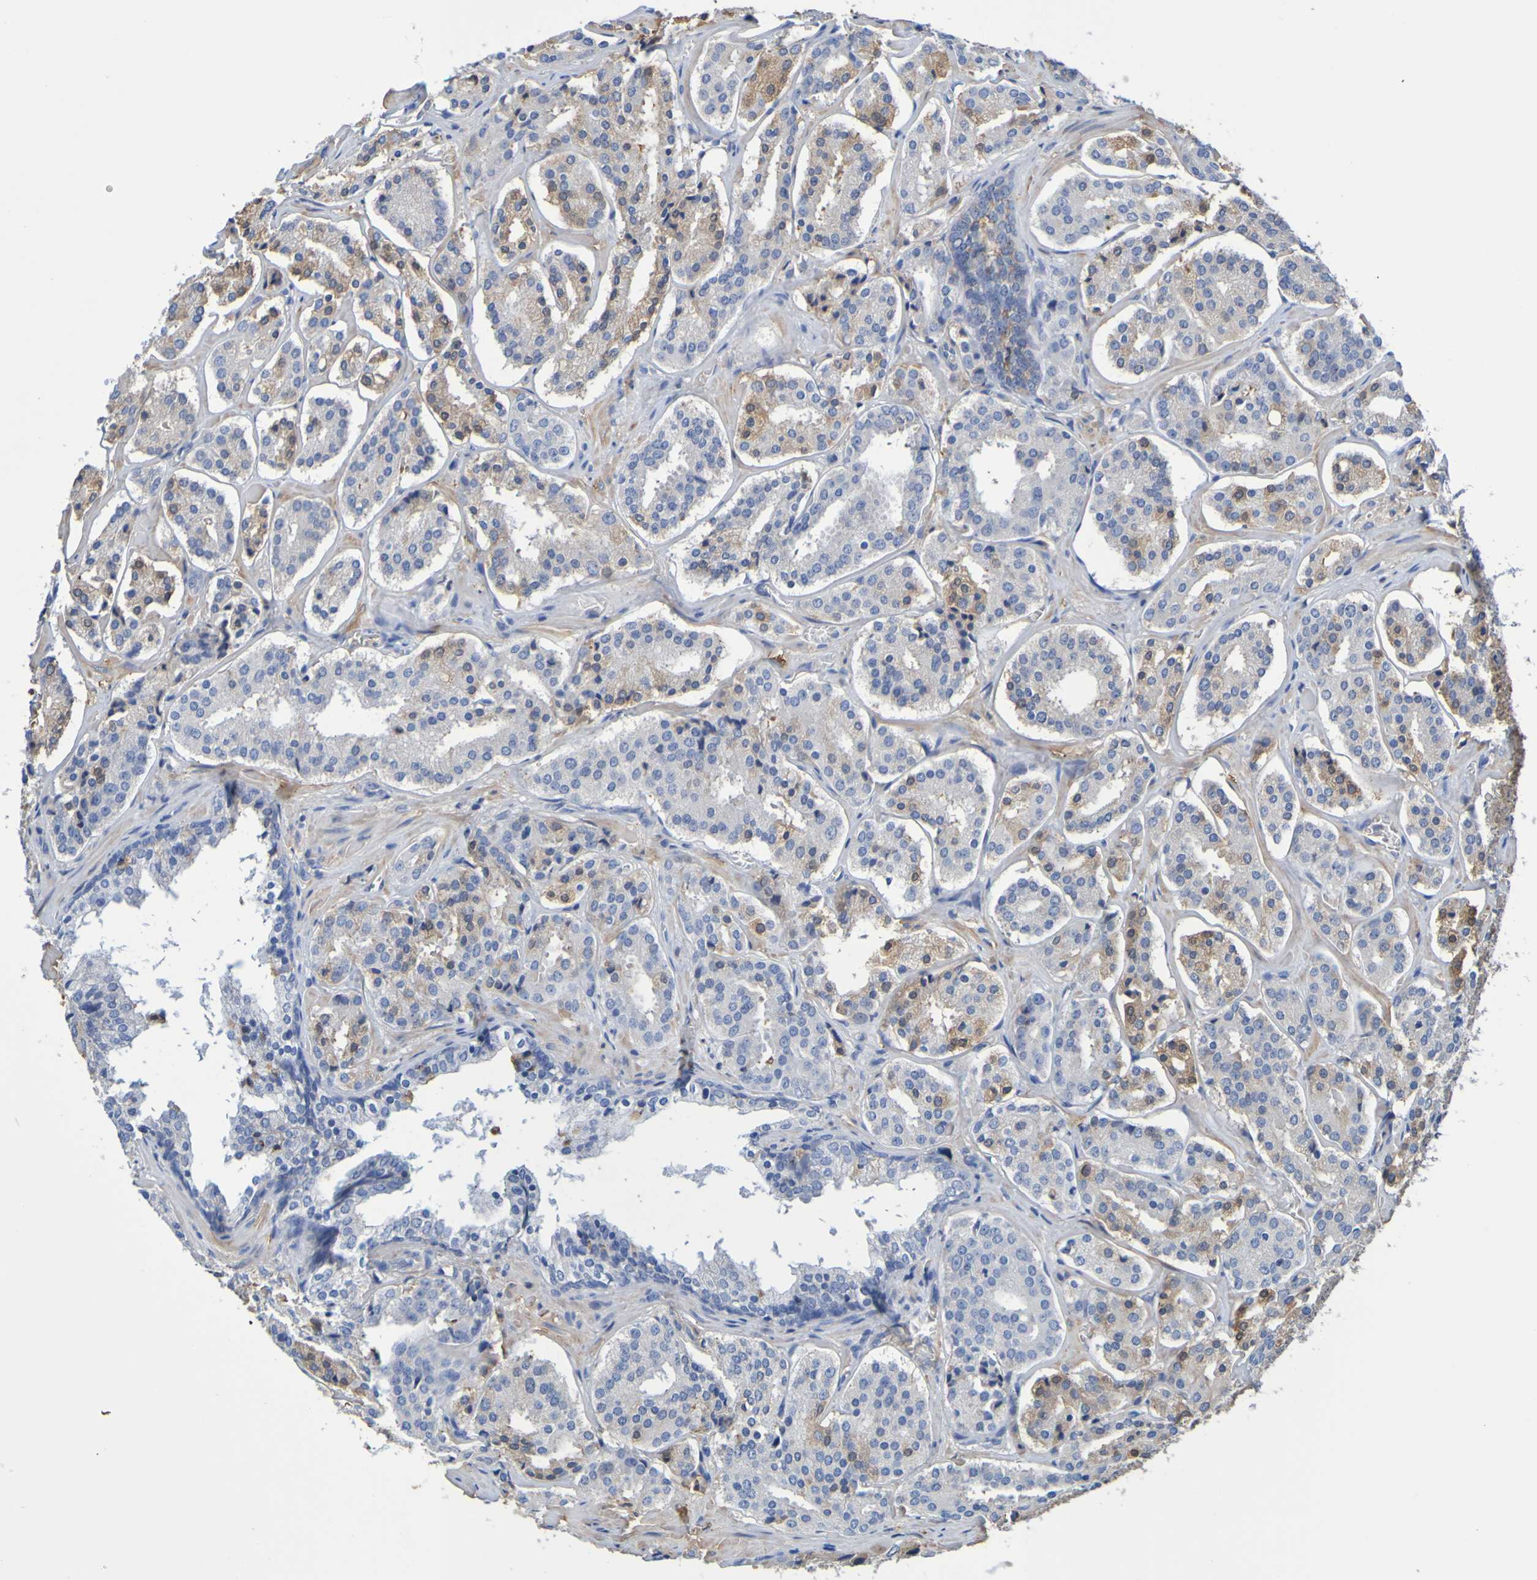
{"staining": {"intensity": "negative", "quantity": "none", "location": "none"}, "tissue": "prostate cancer", "cell_type": "Tumor cells", "image_type": "cancer", "snomed": [{"axis": "morphology", "description": "Adenocarcinoma, High grade"}, {"axis": "topography", "description": "Prostate"}], "caption": "Human adenocarcinoma (high-grade) (prostate) stained for a protein using immunohistochemistry (IHC) displays no expression in tumor cells.", "gene": "GAB3", "patient": {"sex": "male", "age": 60}}